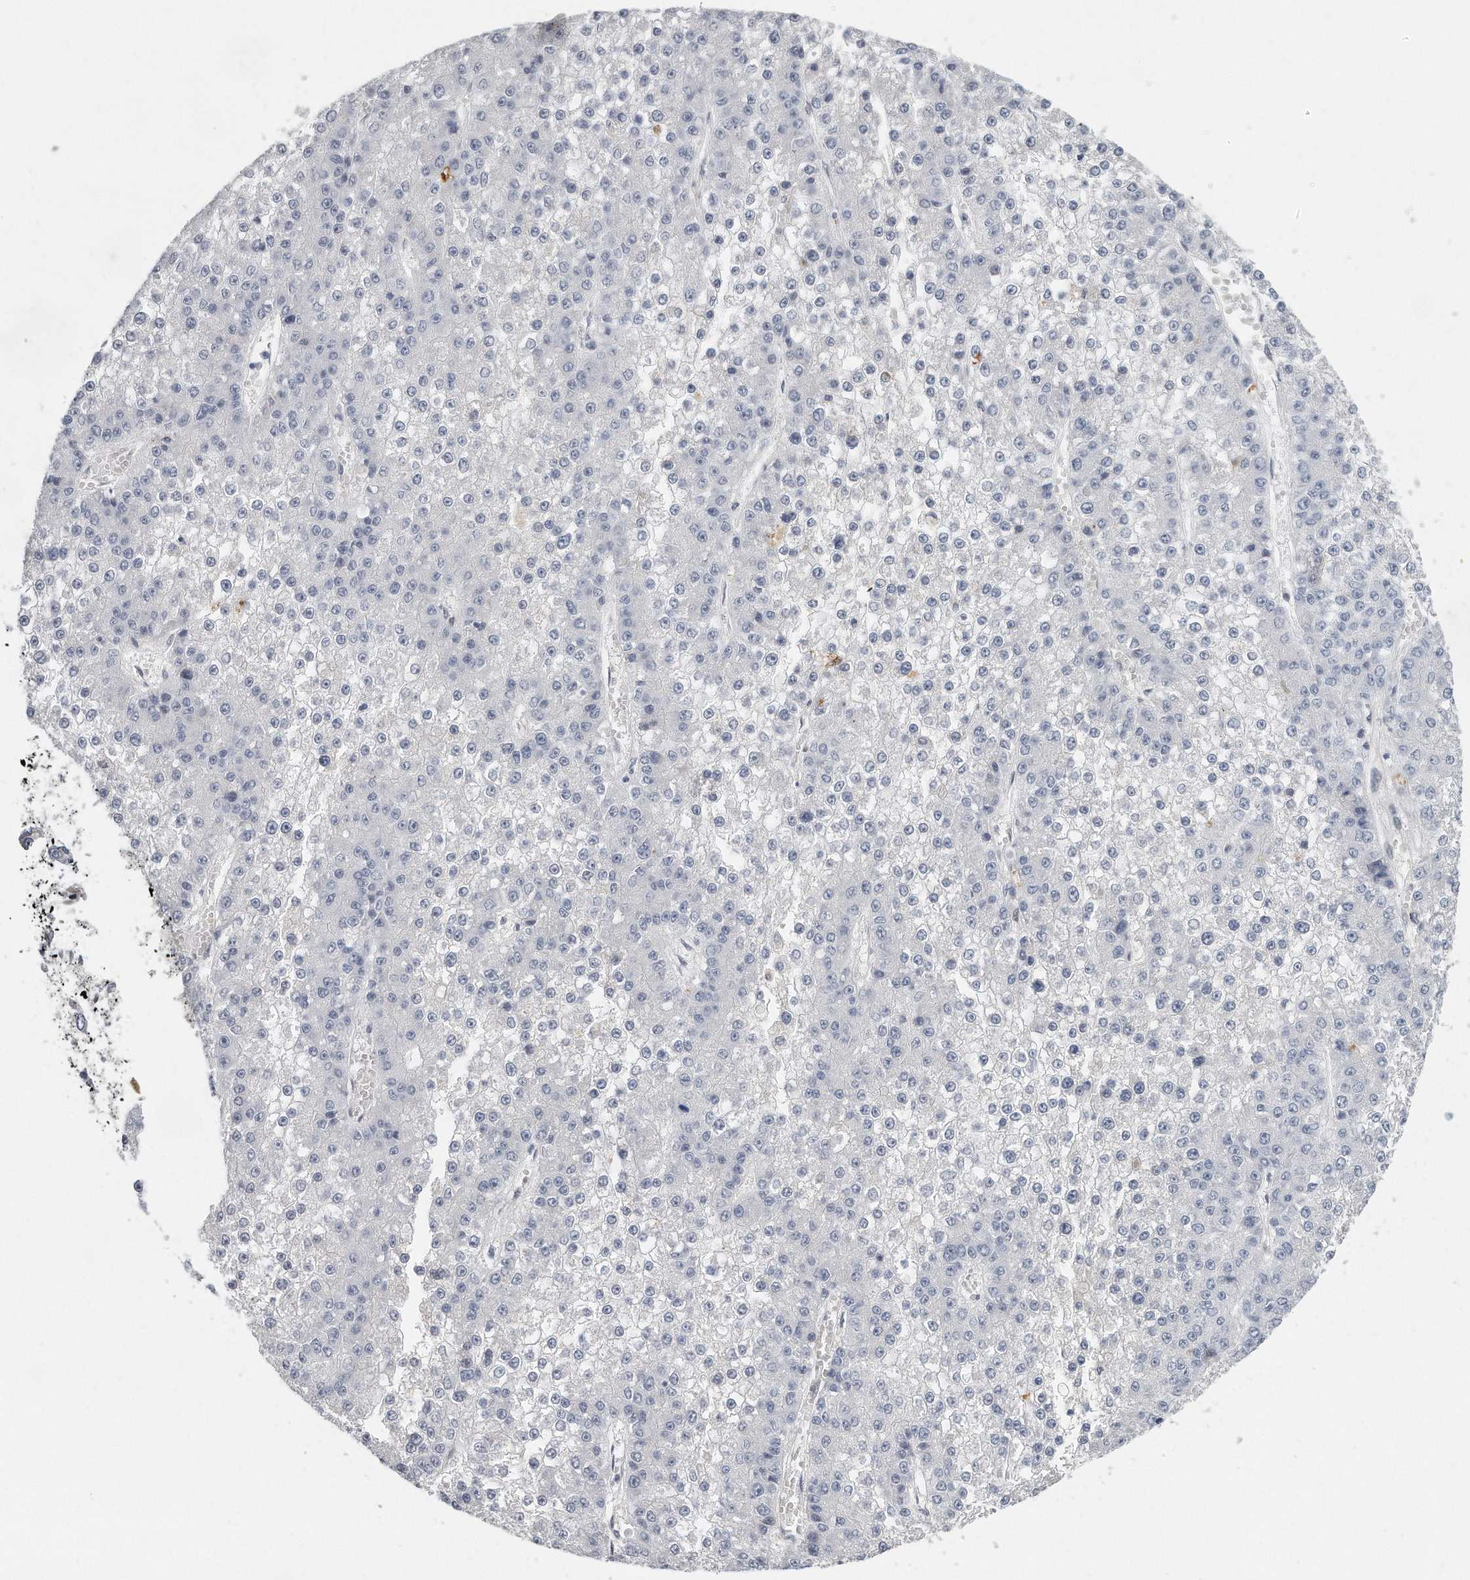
{"staining": {"intensity": "negative", "quantity": "none", "location": "none"}, "tissue": "liver cancer", "cell_type": "Tumor cells", "image_type": "cancer", "snomed": [{"axis": "morphology", "description": "Carcinoma, Hepatocellular, NOS"}, {"axis": "topography", "description": "Liver"}], "caption": "Human liver hepatocellular carcinoma stained for a protein using immunohistochemistry (IHC) reveals no expression in tumor cells.", "gene": "CTBP2", "patient": {"sex": "female", "age": 73}}